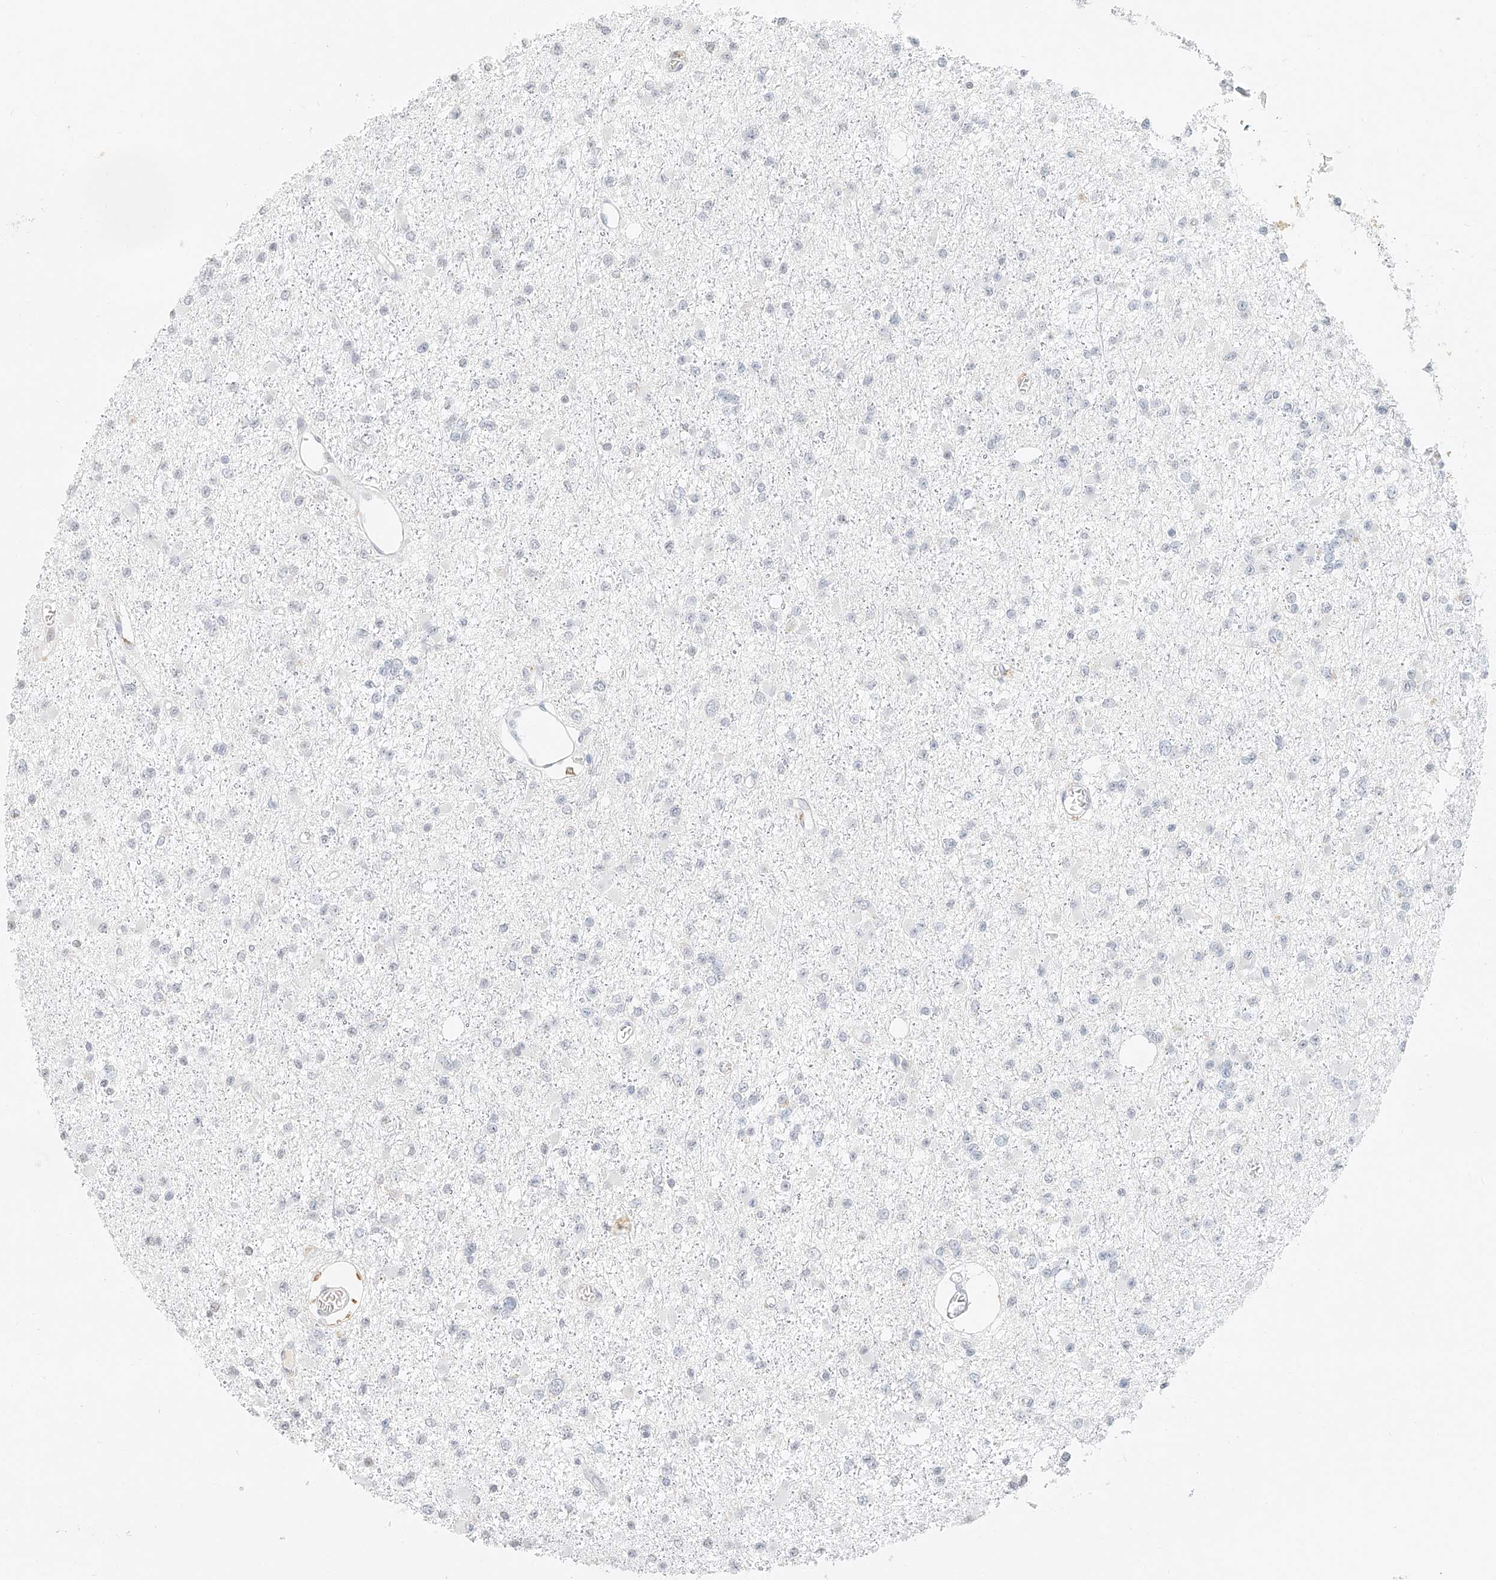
{"staining": {"intensity": "negative", "quantity": "none", "location": "none"}, "tissue": "glioma", "cell_type": "Tumor cells", "image_type": "cancer", "snomed": [{"axis": "morphology", "description": "Glioma, malignant, Low grade"}, {"axis": "topography", "description": "Brain"}], "caption": "Tumor cells show no significant protein positivity in glioma.", "gene": "CXorf58", "patient": {"sex": "female", "age": 22}}